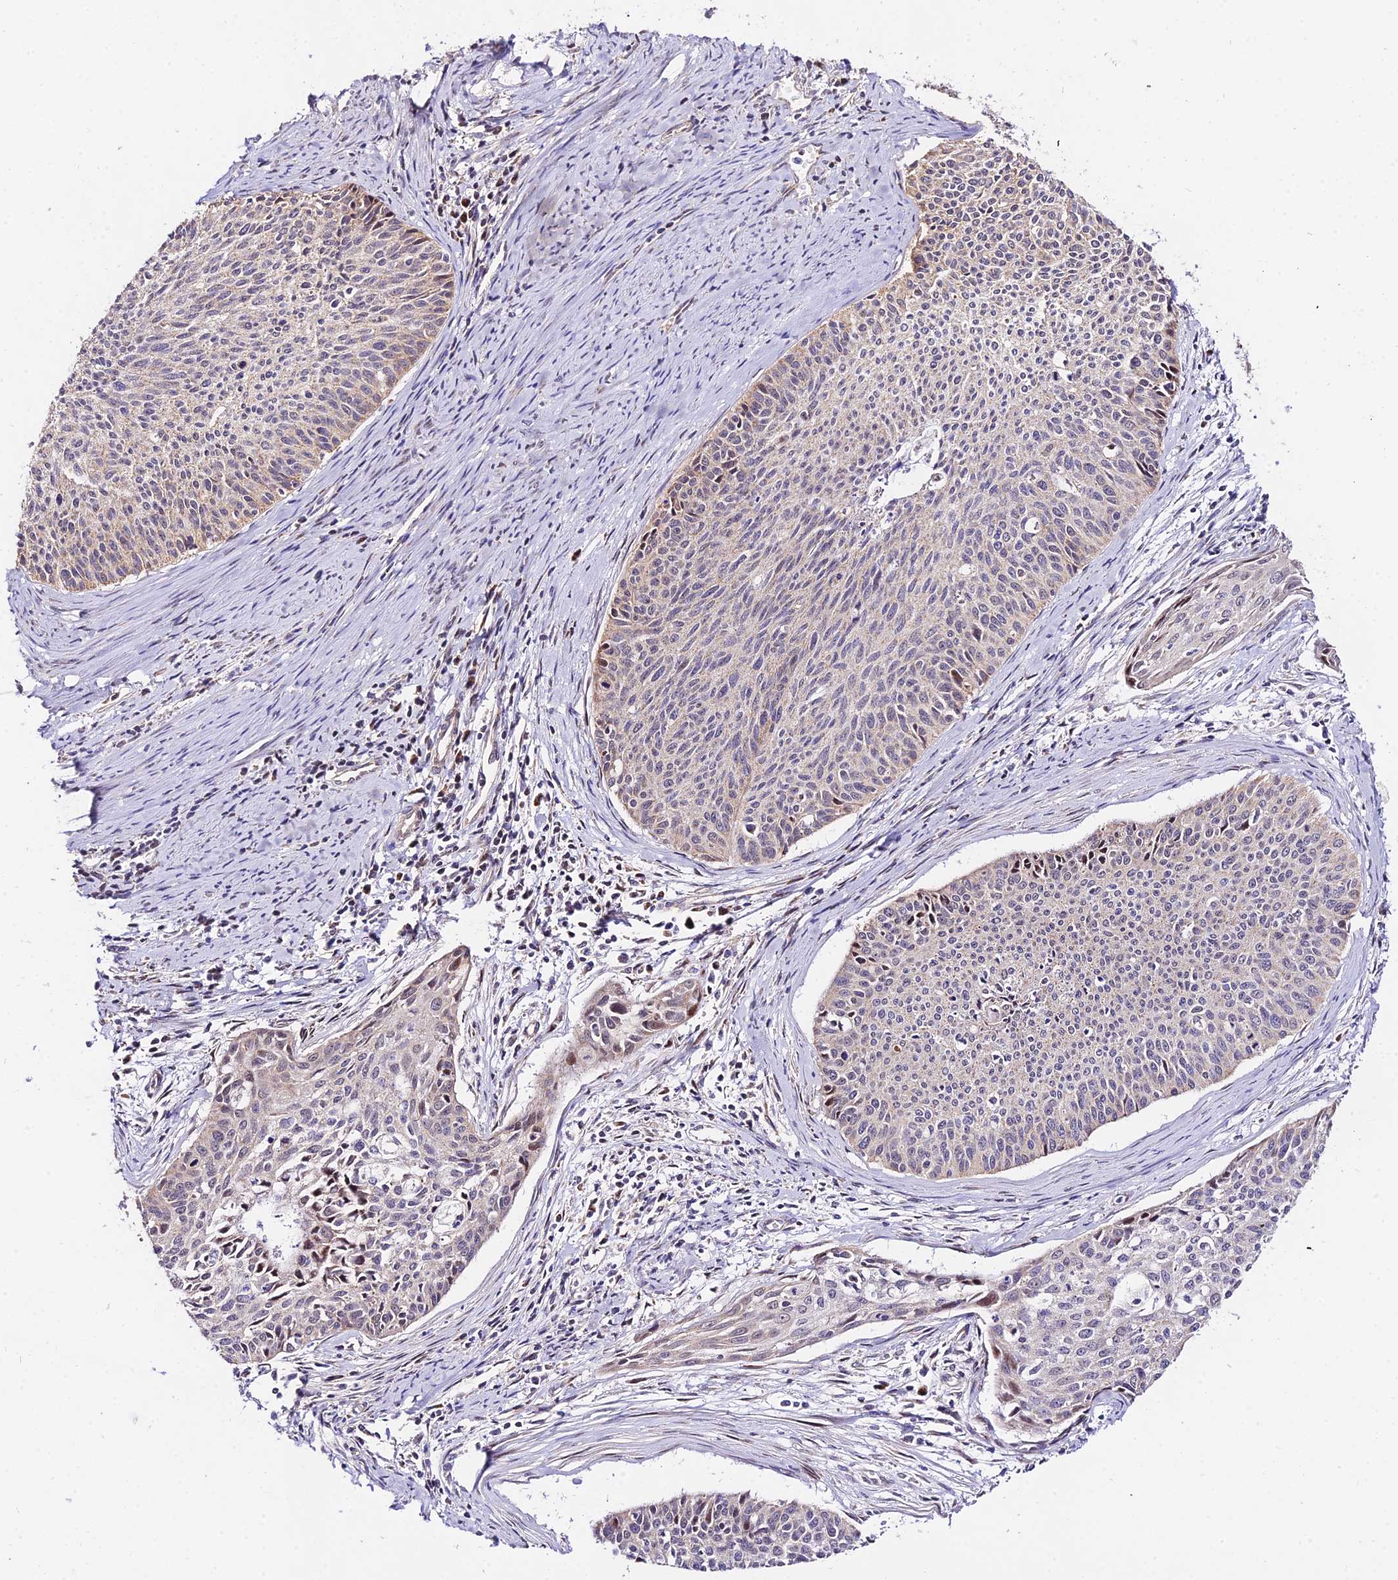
{"staining": {"intensity": "weak", "quantity": "<25%", "location": "cytoplasmic/membranous"}, "tissue": "cervical cancer", "cell_type": "Tumor cells", "image_type": "cancer", "snomed": [{"axis": "morphology", "description": "Squamous cell carcinoma, NOS"}, {"axis": "topography", "description": "Cervix"}], "caption": "This is a photomicrograph of immunohistochemistry staining of cervical squamous cell carcinoma, which shows no staining in tumor cells. (Brightfield microscopy of DAB immunohistochemistry (IHC) at high magnification).", "gene": "ATP5PB", "patient": {"sex": "female", "age": 55}}